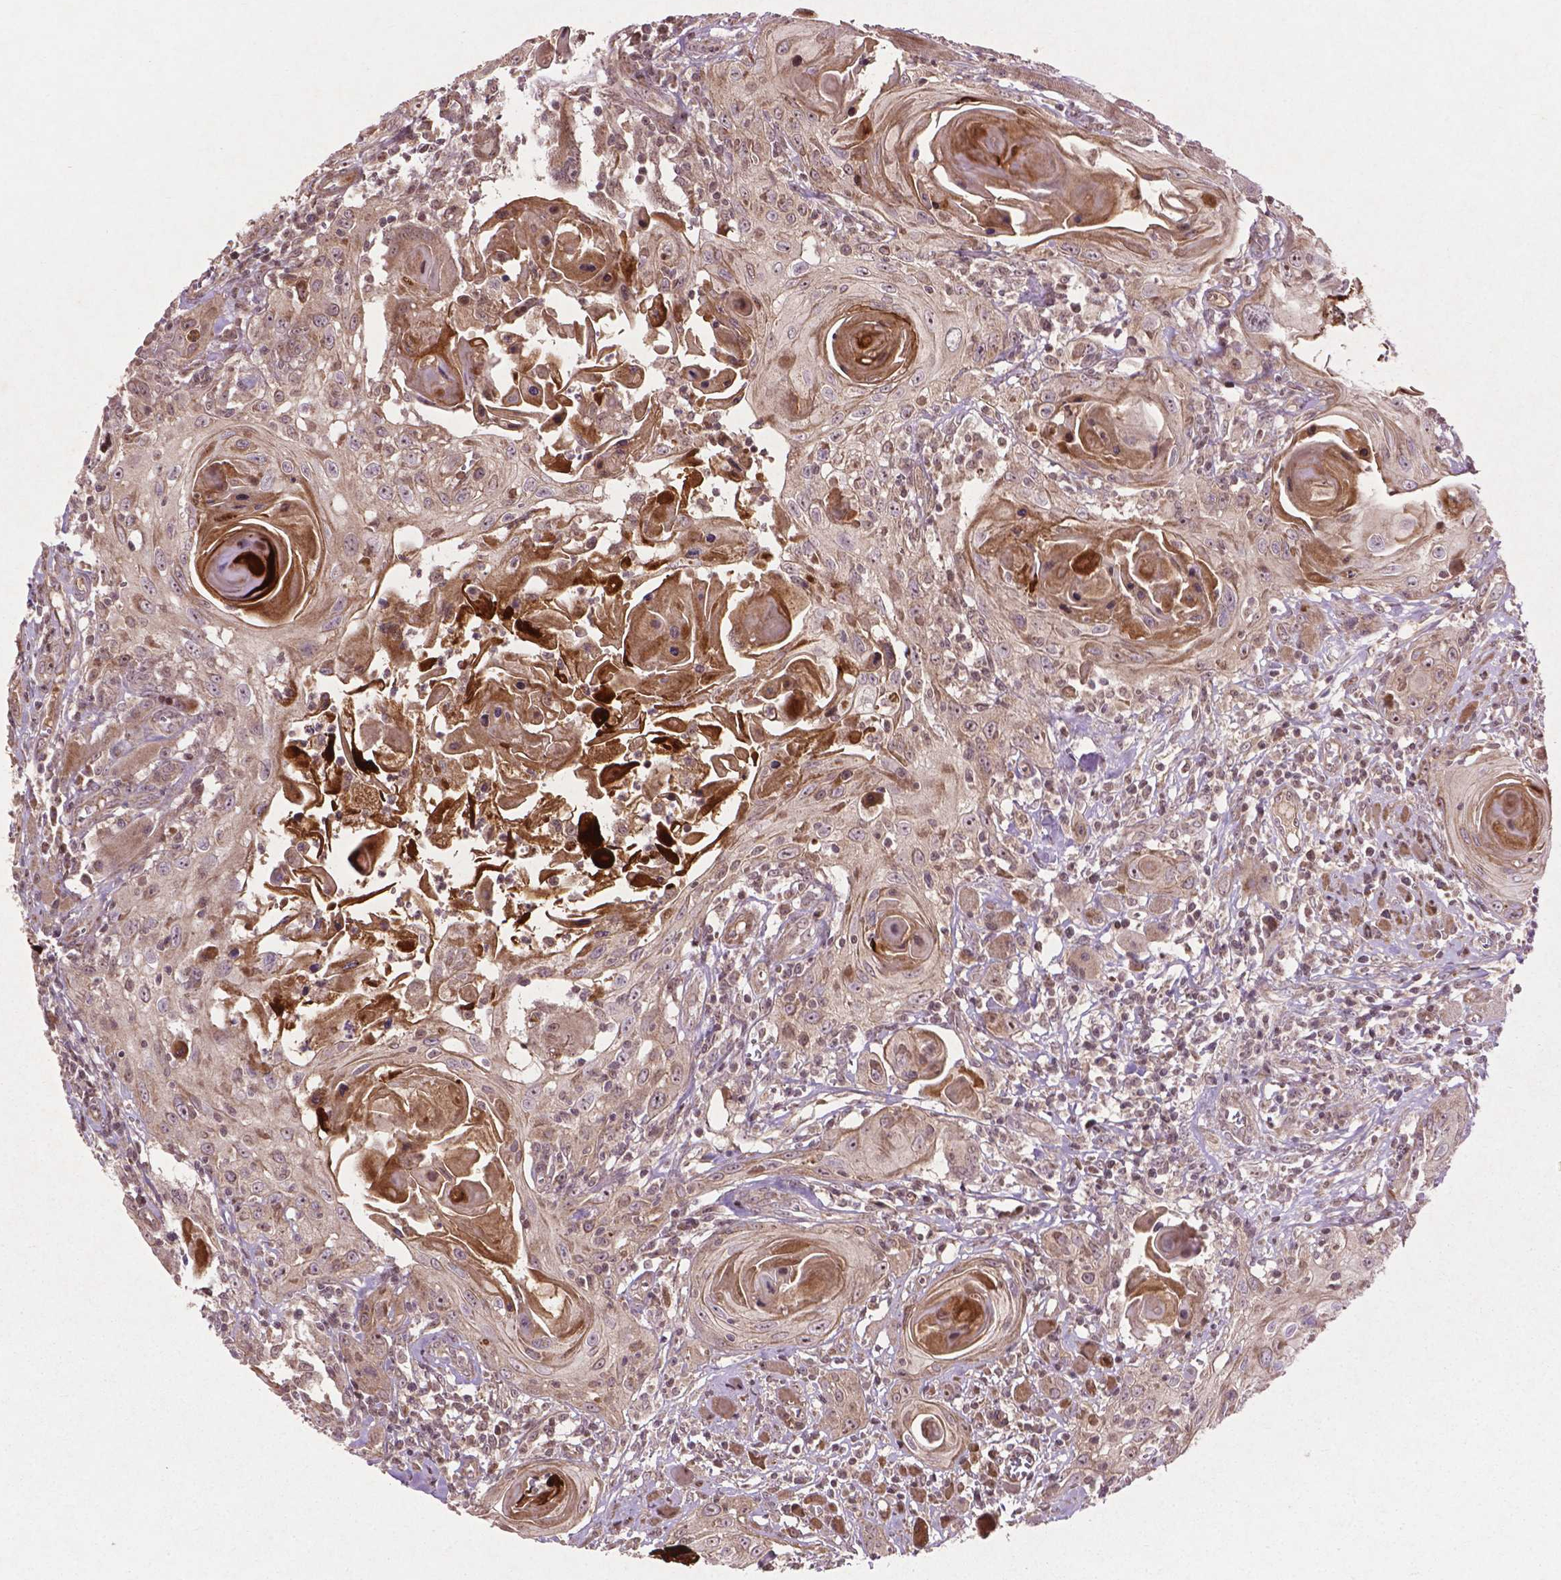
{"staining": {"intensity": "weak", "quantity": ">75%", "location": "cytoplasmic/membranous,nuclear"}, "tissue": "head and neck cancer", "cell_type": "Tumor cells", "image_type": "cancer", "snomed": [{"axis": "morphology", "description": "Squamous cell carcinoma, NOS"}, {"axis": "topography", "description": "Head-Neck"}], "caption": "Protein staining of head and neck cancer (squamous cell carcinoma) tissue demonstrates weak cytoplasmic/membranous and nuclear staining in about >75% of tumor cells.", "gene": "B3GALNT2", "patient": {"sex": "female", "age": 80}}